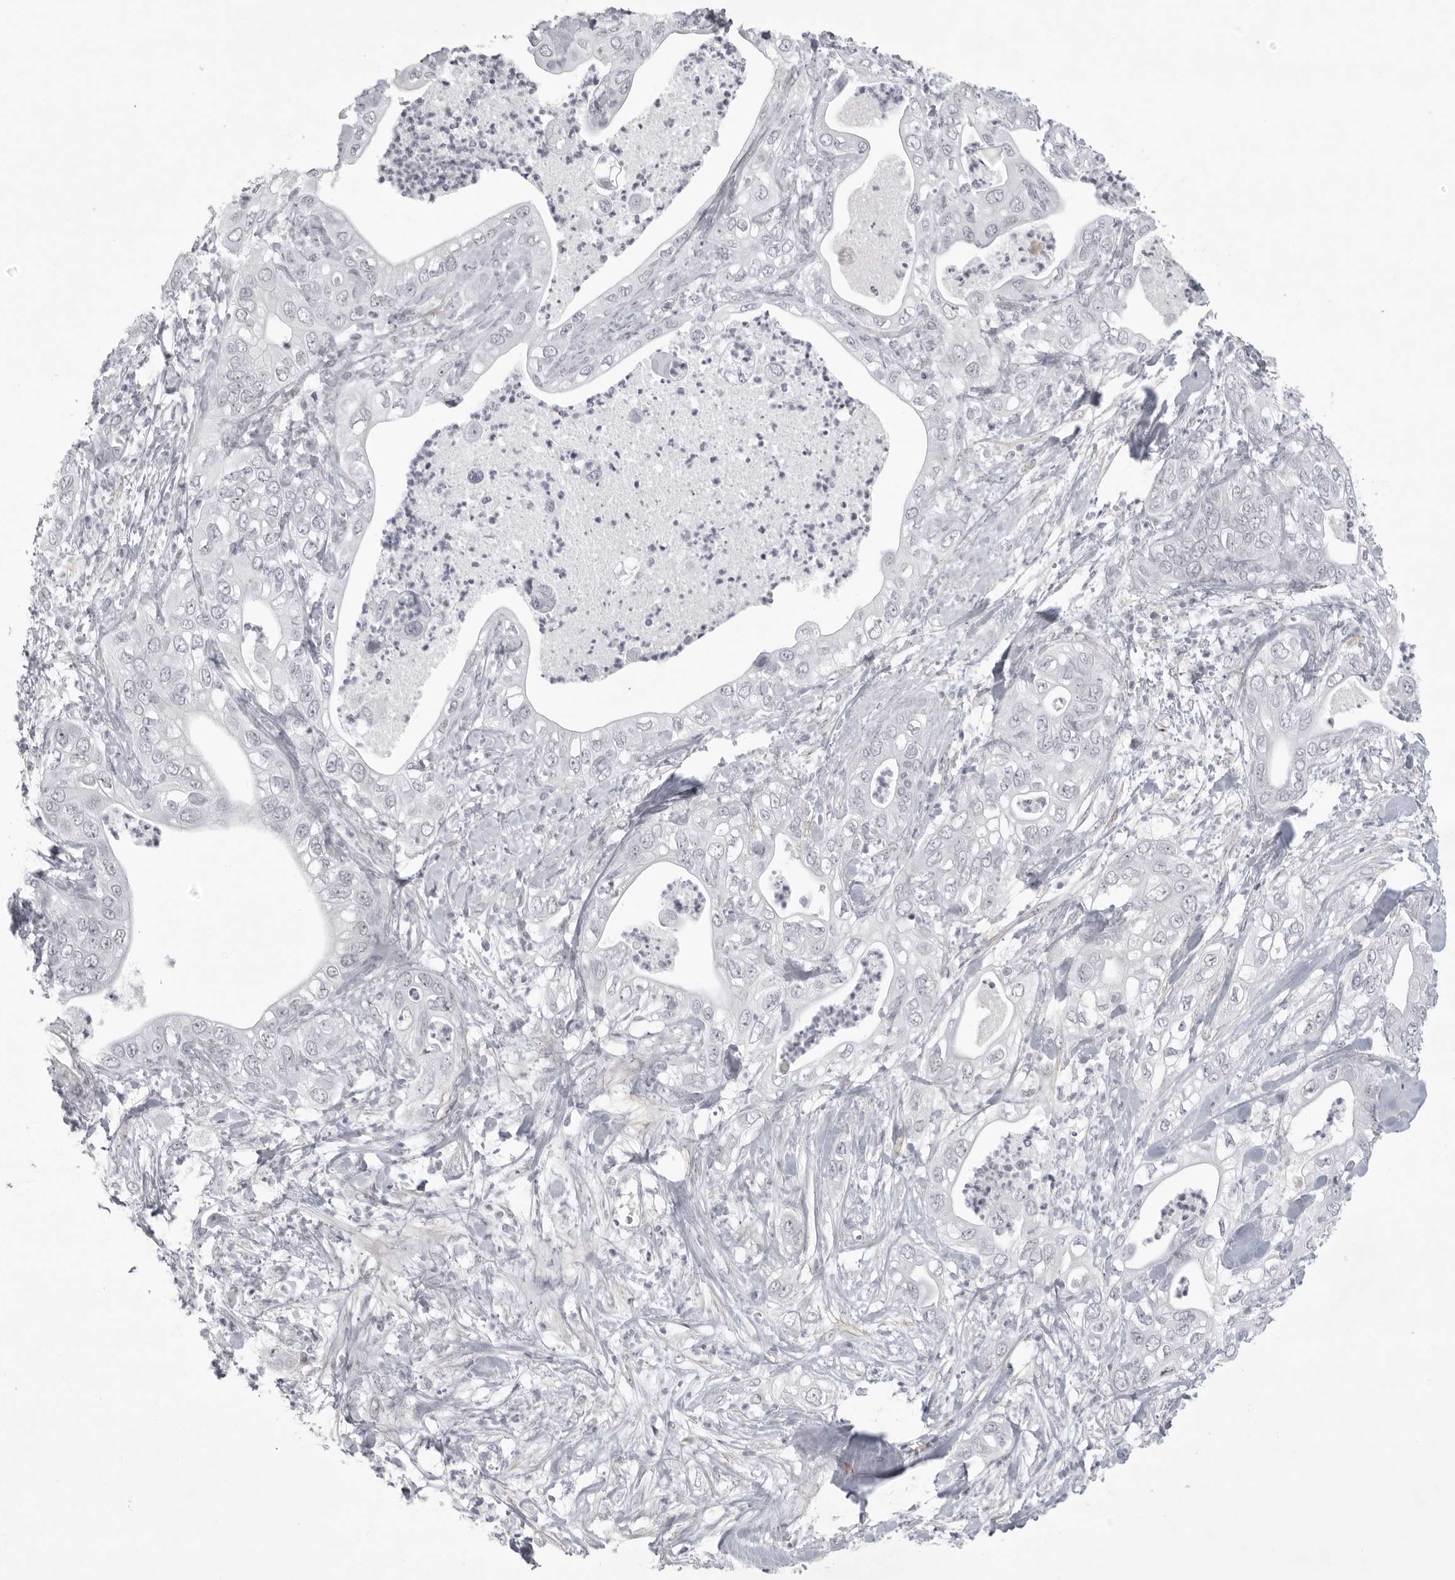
{"staining": {"intensity": "negative", "quantity": "none", "location": "none"}, "tissue": "pancreatic cancer", "cell_type": "Tumor cells", "image_type": "cancer", "snomed": [{"axis": "morphology", "description": "Adenocarcinoma, NOS"}, {"axis": "topography", "description": "Pancreas"}], "caption": "Adenocarcinoma (pancreatic) was stained to show a protein in brown. There is no significant staining in tumor cells.", "gene": "TCTN3", "patient": {"sex": "female", "age": 78}}